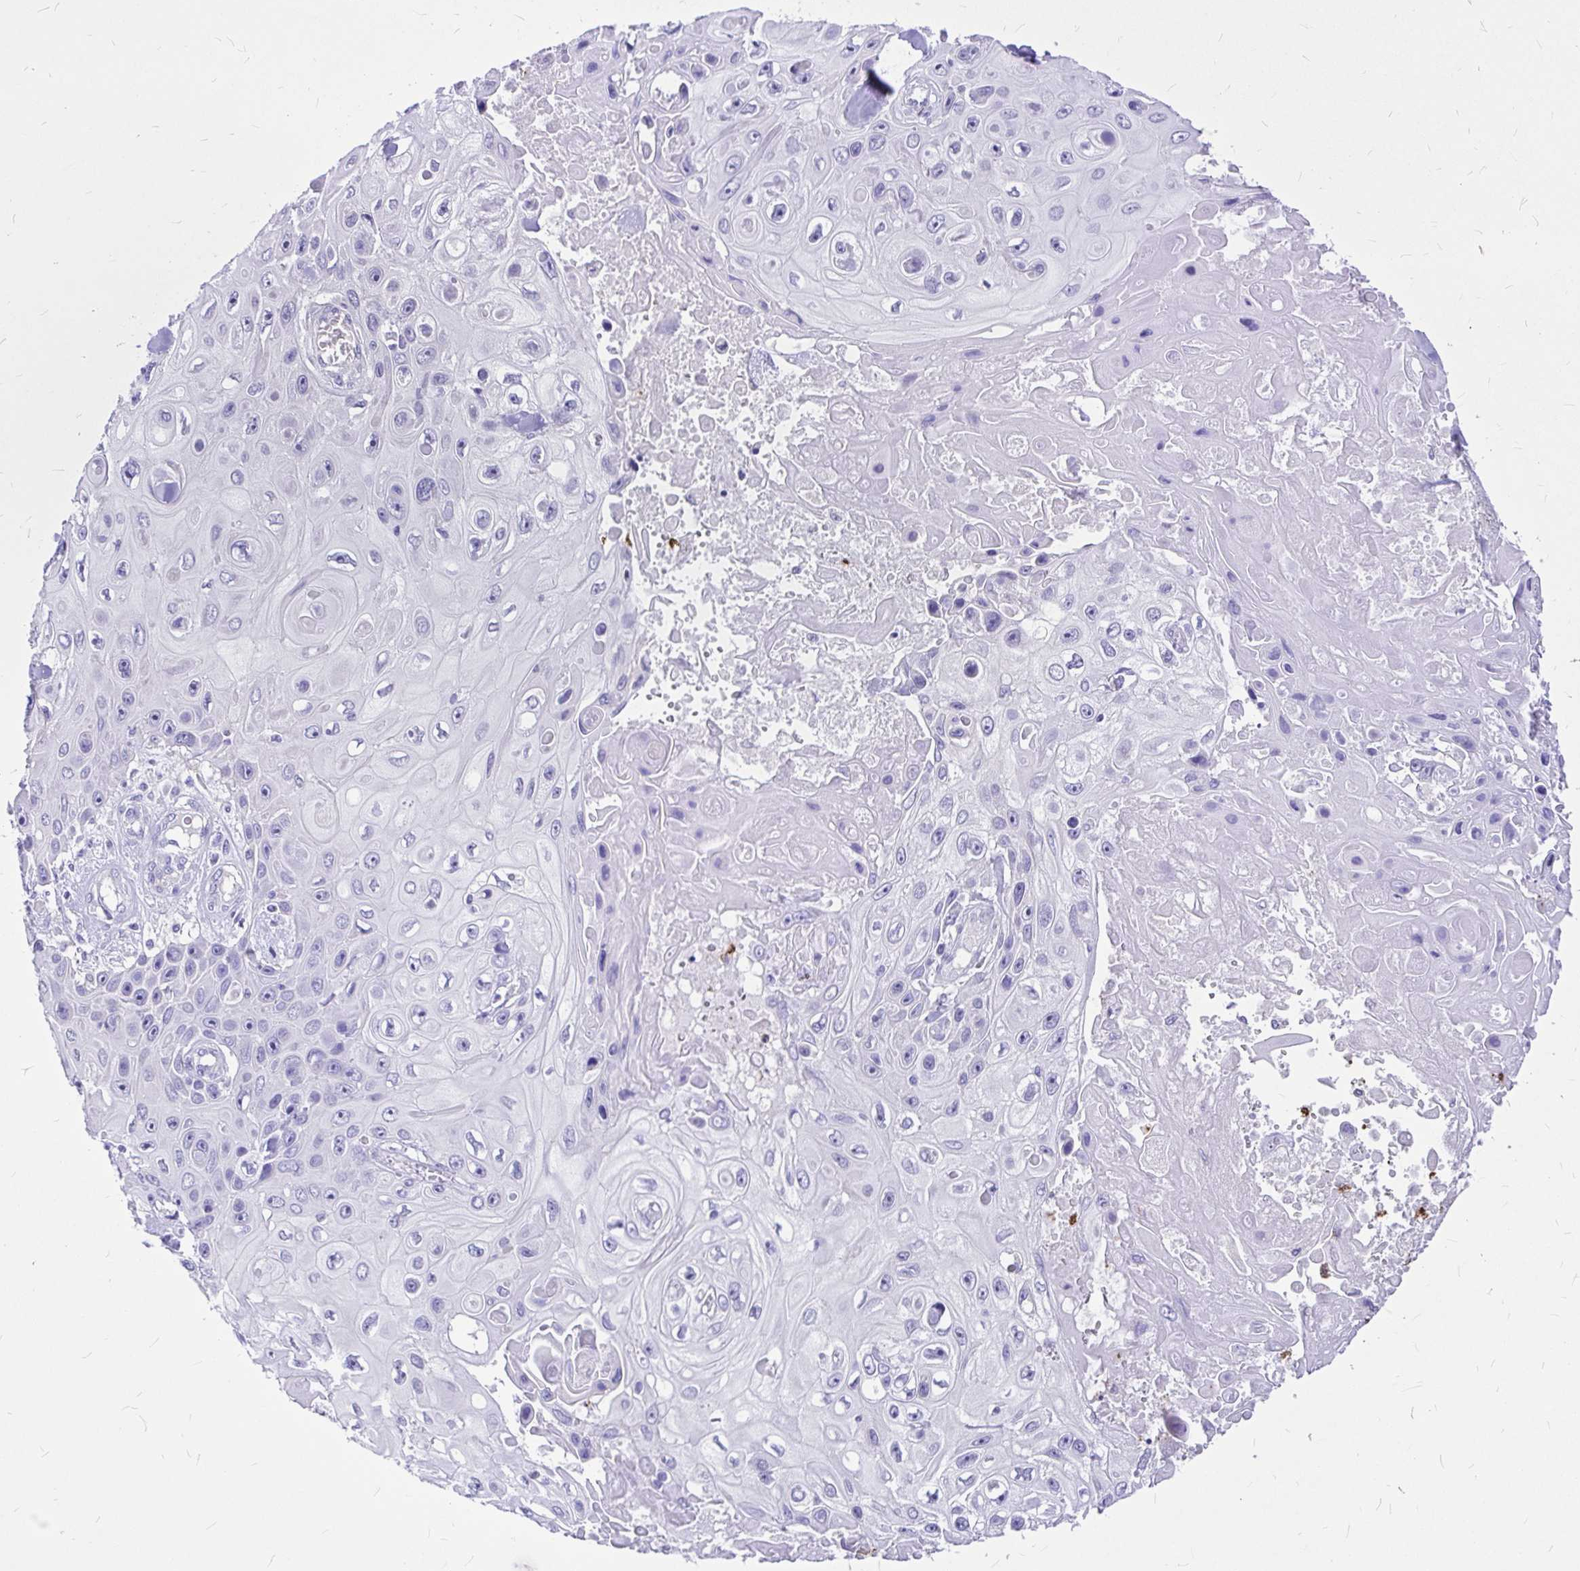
{"staining": {"intensity": "negative", "quantity": "none", "location": "none"}, "tissue": "skin cancer", "cell_type": "Tumor cells", "image_type": "cancer", "snomed": [{"axis": "morphology", "description": "Squamous cell carcinoma, NOS"}, {"axis": "topography", "description": "Skin"}], "caption": "An immunohistochemistry (IHC) photomicrograph of skin cancer is shown. There is no staining in tumor cells of skin cancer.", "gene": "CLEC1B", "patient": {"sex": "male", "age": 82}}